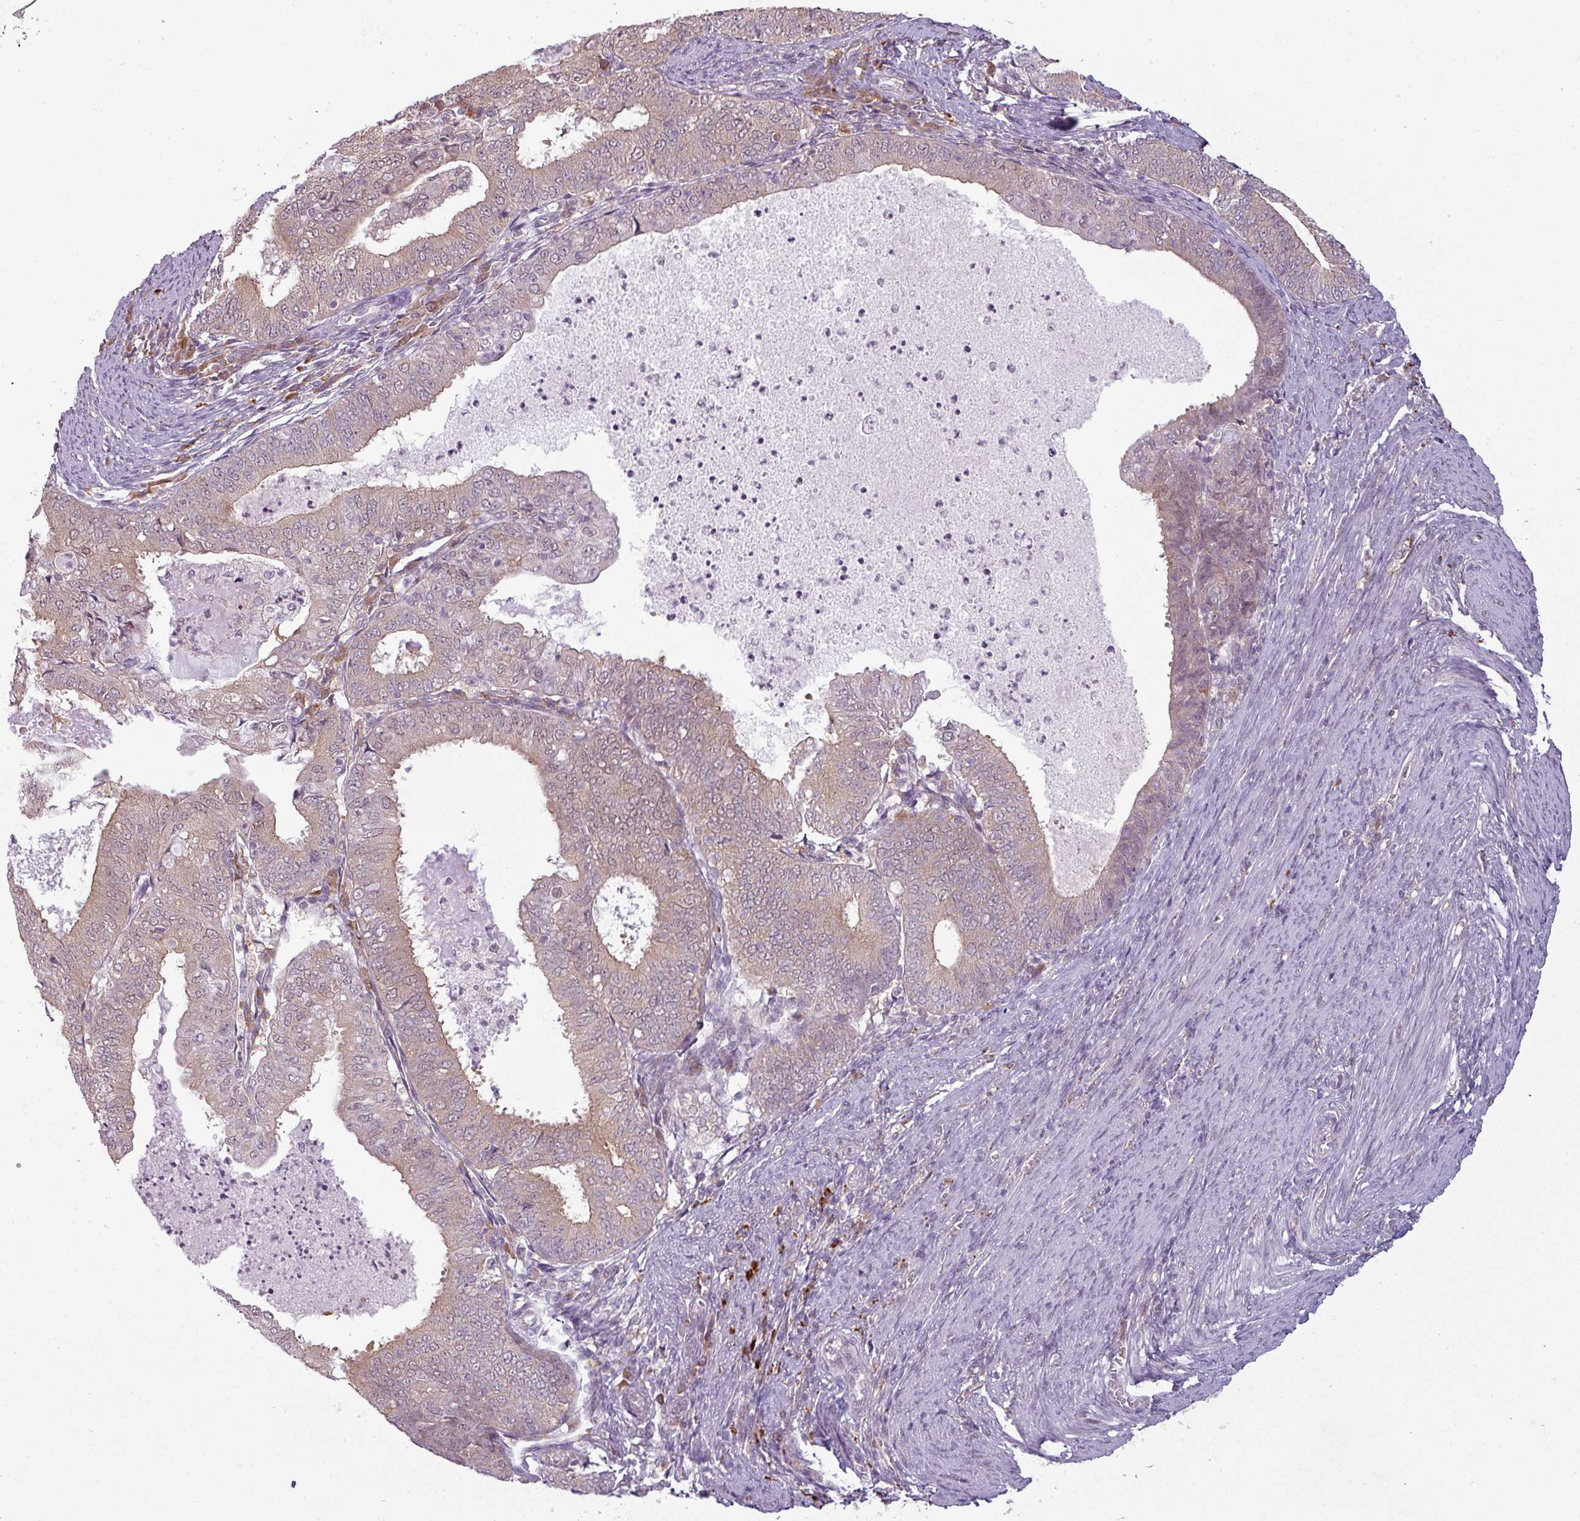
{"staining": {"intensity": "weak", "quantity": ">75%", "location": "cytoplasmic/membranous,nuclear"}, "tissue": "endometrial cancer", "cell_type": "Tumor cells", "image_type": "cancer", "snomed": [{"axis": "morphology", "description": "Adenocarcinoma, NOS"}, {"axis": "topography", "description": "Endometrium"}], "caption": "This histopathology image demonstrates immunohistochemistry (IHC) staining of human endometrial cancer (adenocarcinoma), with low weak cytoplasmic/membranous and nuclear staining in approximately >75% of tumor cells.", "gene": "CCDC144A", "patient": {"sex": "female", "age": 57}}